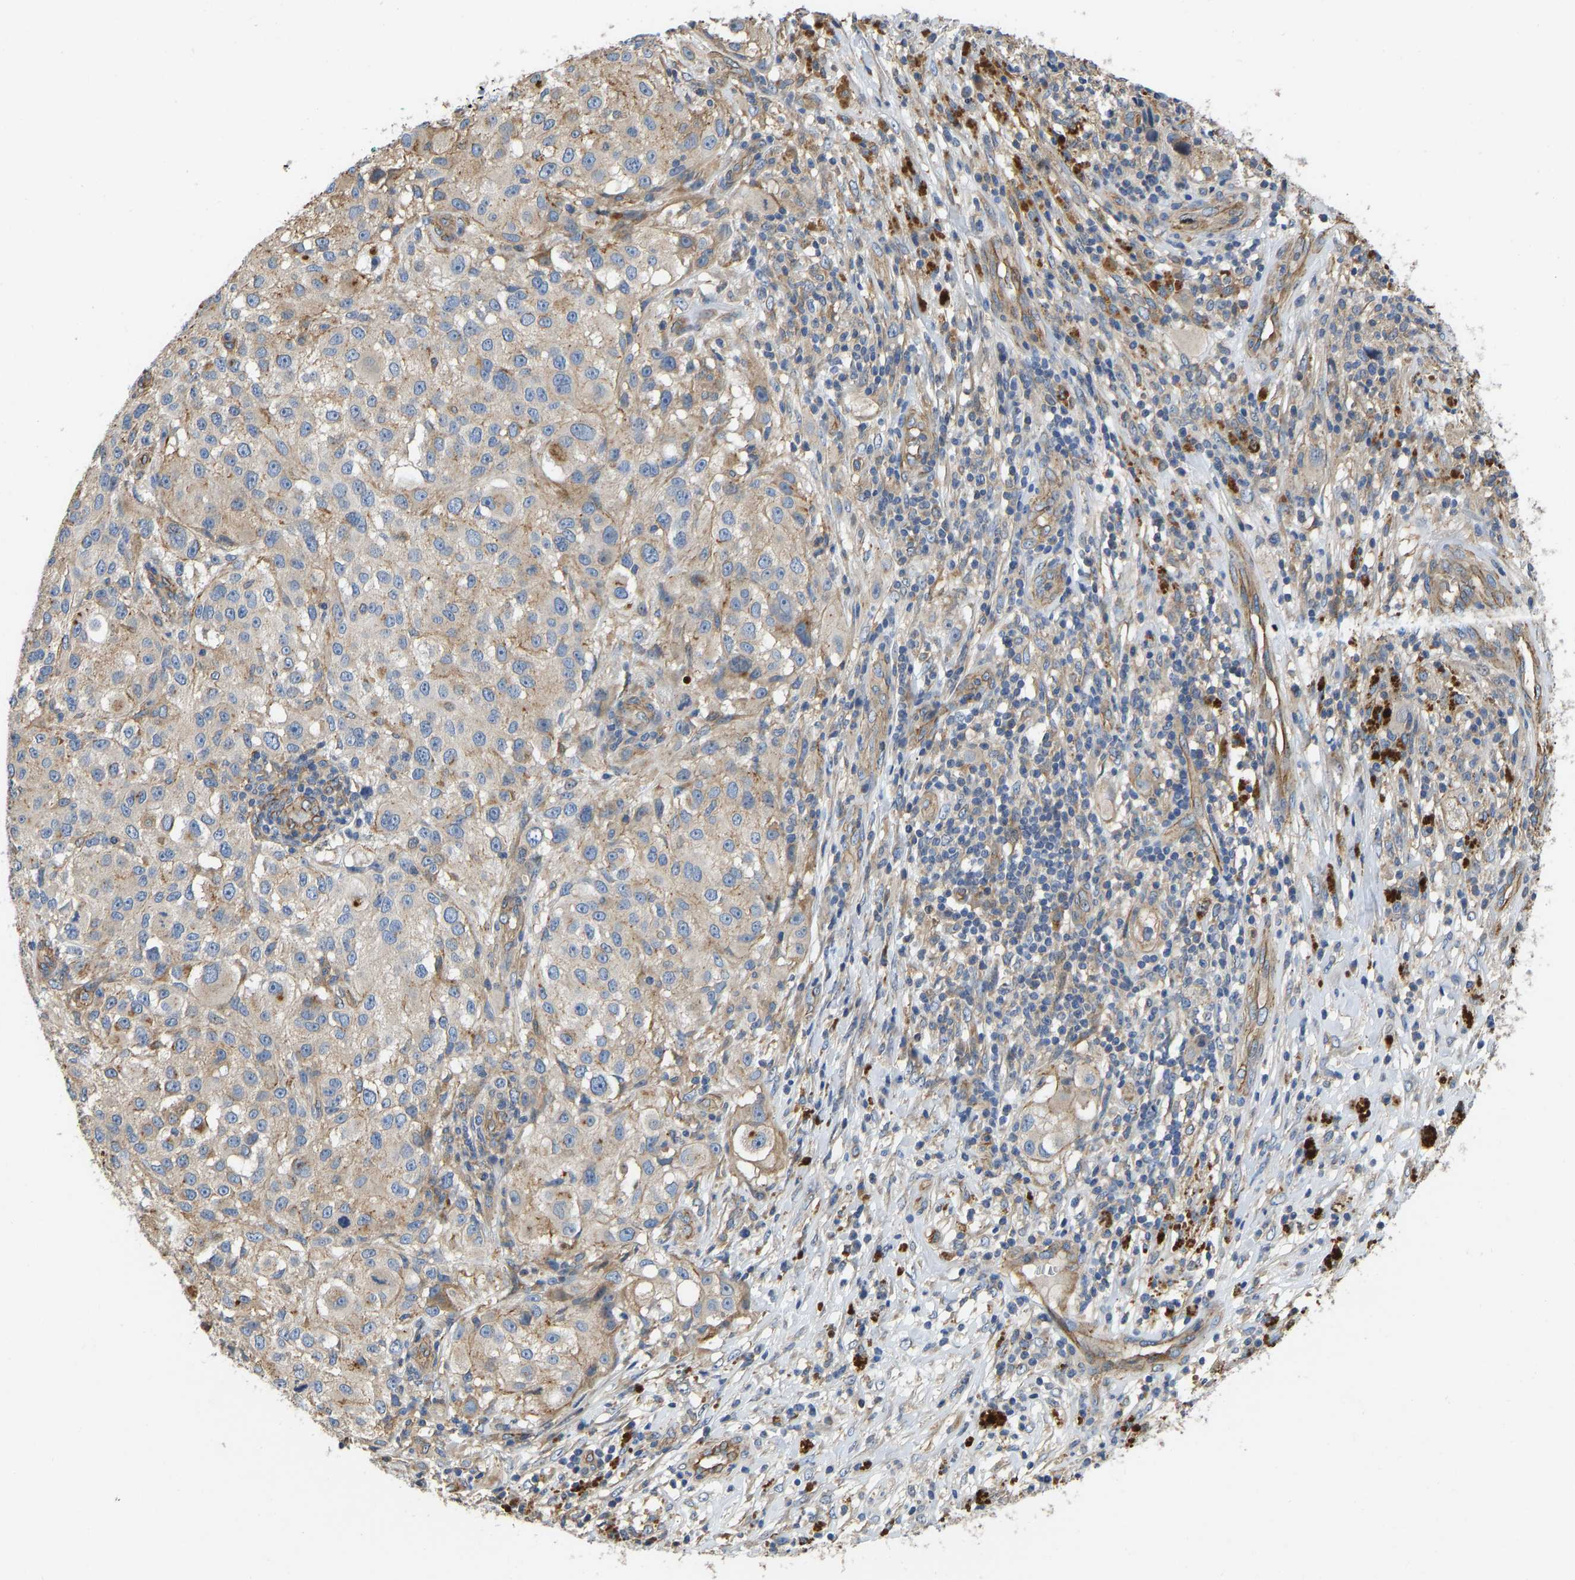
{"staining": {"intensity": "moderate", "quantity": "<25%", "location": "cytoplasmic/membranous"}, "tissue": "melanoma", "cell_type": "Tumor cells", "image_type": "cancer", "snomed": [{"axis": "morphology", "description": "Necrosis, NOS"}, {"axis": "morphology", "description": "Malignant melanoma, NOS"}, {"axis": "topography", "description": "Skin"}], "caption": "Tumor cells display moderate cytoplasmic/membranous expression in about <25% of cells in melanoma. (Stains: DAB (3,3'-diaminobenzidine) in brown, nuclei in blue, Microscopy: brightfield microscopy at high magnification).", "gene": "ELMO2", "patient": {"sex": "female", "age": 87}}